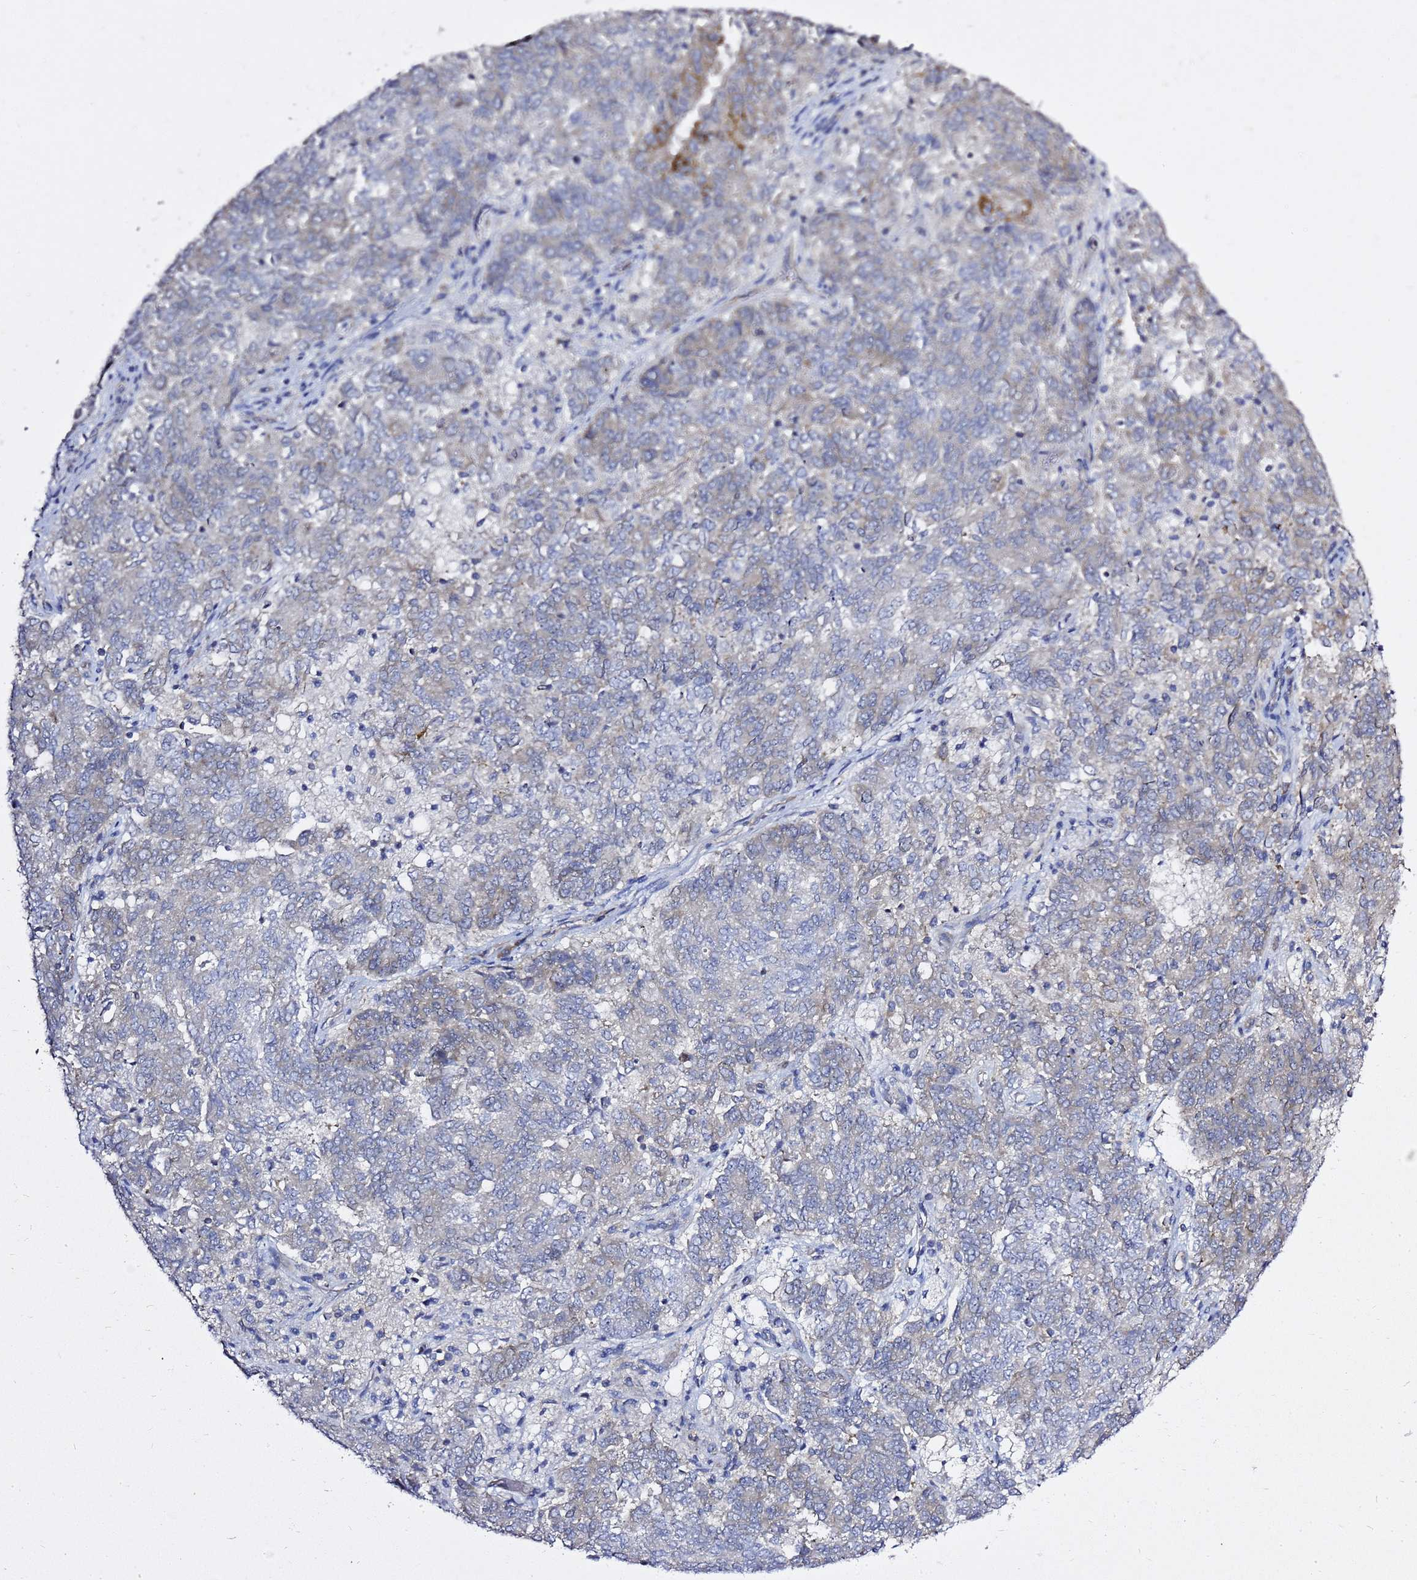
{"staining": {"intensity": "moderate", "quantity": "<25%", "location": "cytoplasmic/membranous"}, "tissue": "endometrial cancer", "cell_type": "Tumor cells", "image_type": "cancer", "snomed": [{"axis": "morphology", "description": "Adenocarcinoma, NOS"}, {"axis": "topography", "description": "Endometrium"}], "caption": "Endometrial cancer (adenocarcinoma) stained with DAB (3,3'-diaminobenzidine) immunohistochemistry (IHC) shows low levels of moderate cytoplasmic/membranous staining in approximately <25% of tumor cells.", "gene": "MON1B", "patient": {"sex": "female", "age": 80}}